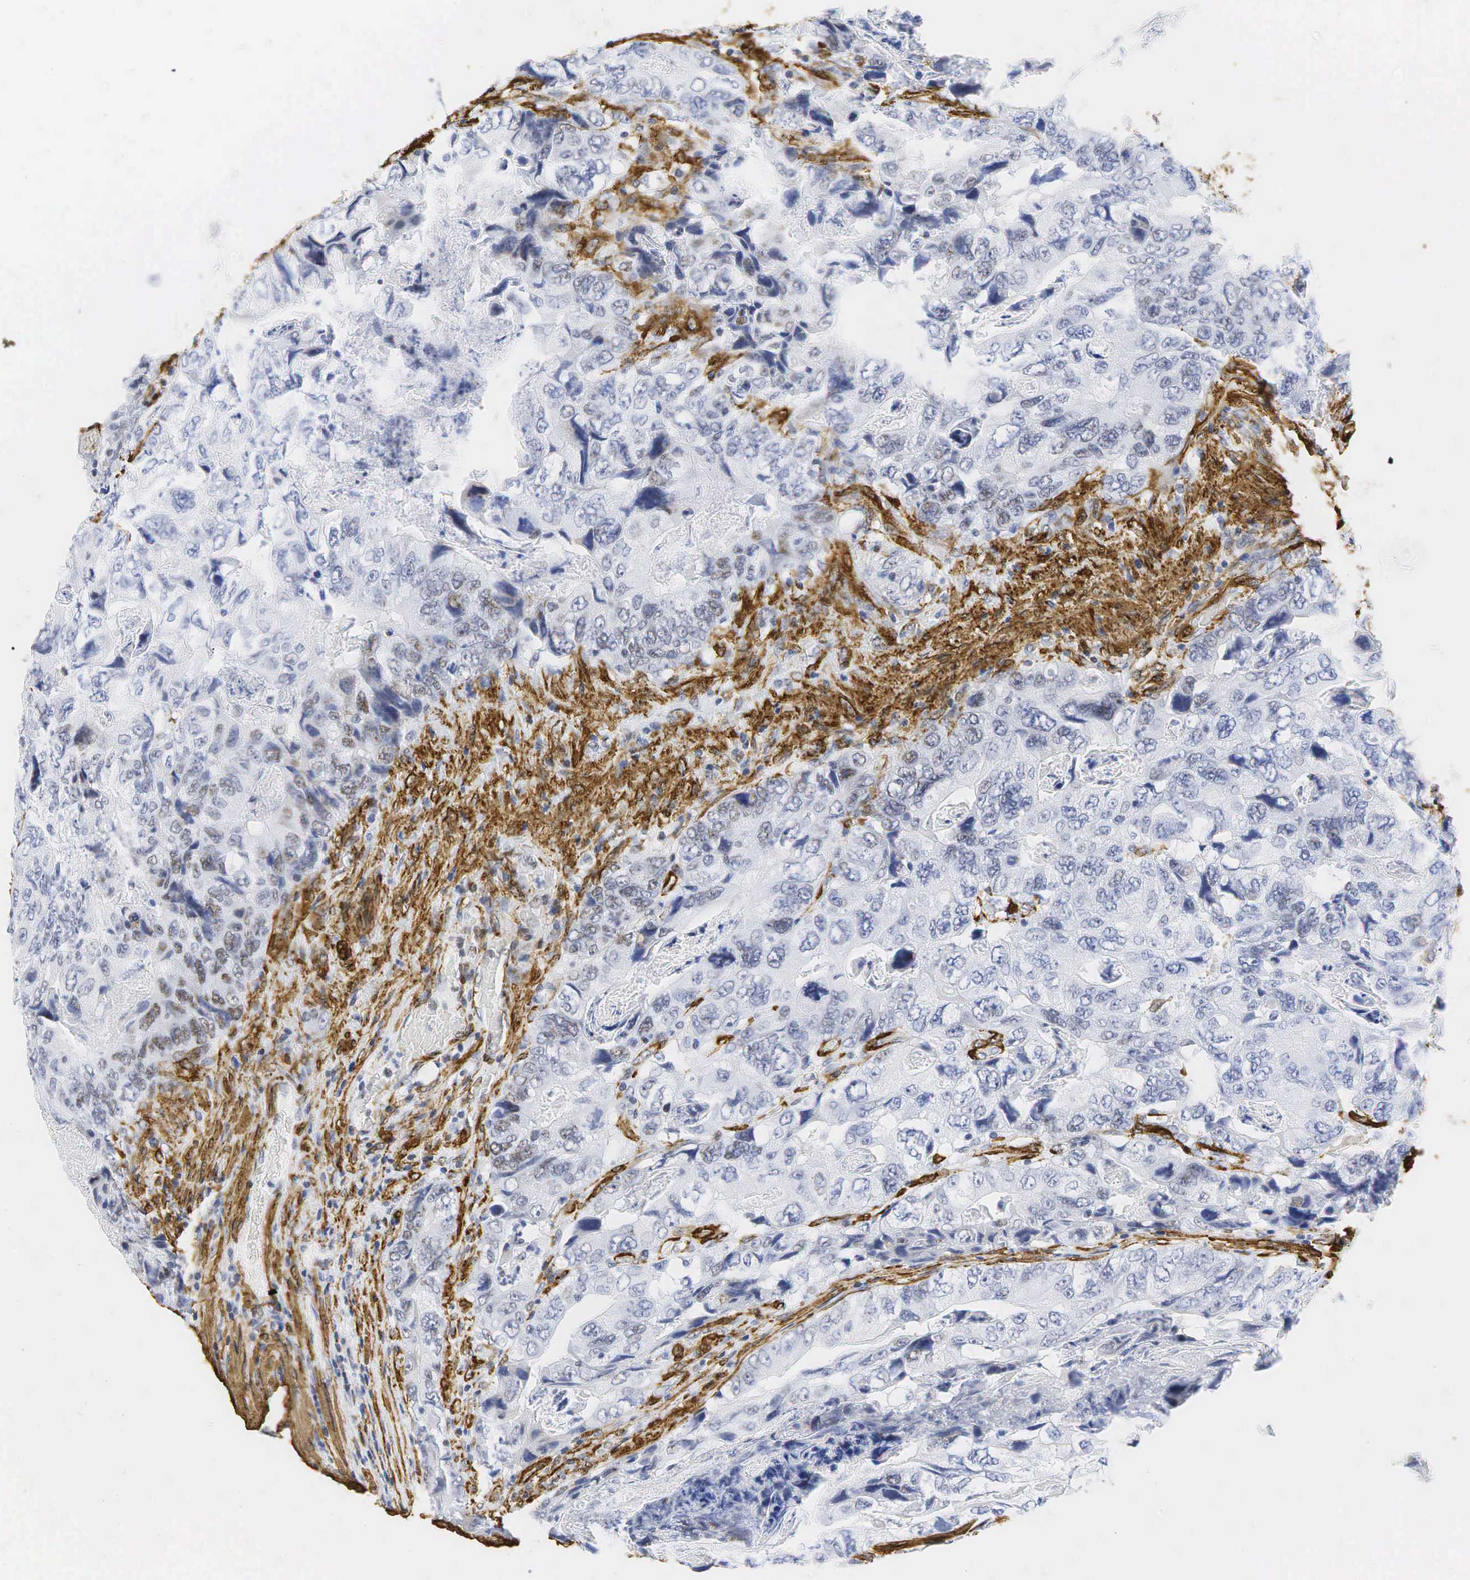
{"staining": {"intensity": "weak", "quantity": "25%-75%", "location": "nuclear"}, "tissue": "colorectal cancer", "cell_type": "Tumor cells", "image_type": "cancer", "snomed": [{"axis": "morphology", "description": "Adenocarcinoma, NOS"}, {"axis": "topography", "description": "Rectum"}], "caption": "The histopathology image displays staining of colorectal cancer (adenocarcinoma), revealing weak nuclear protein expression (brown color) within tumor cells.", "gene": "ACTA2", "patient": {"sex": "female", "age": 82}}